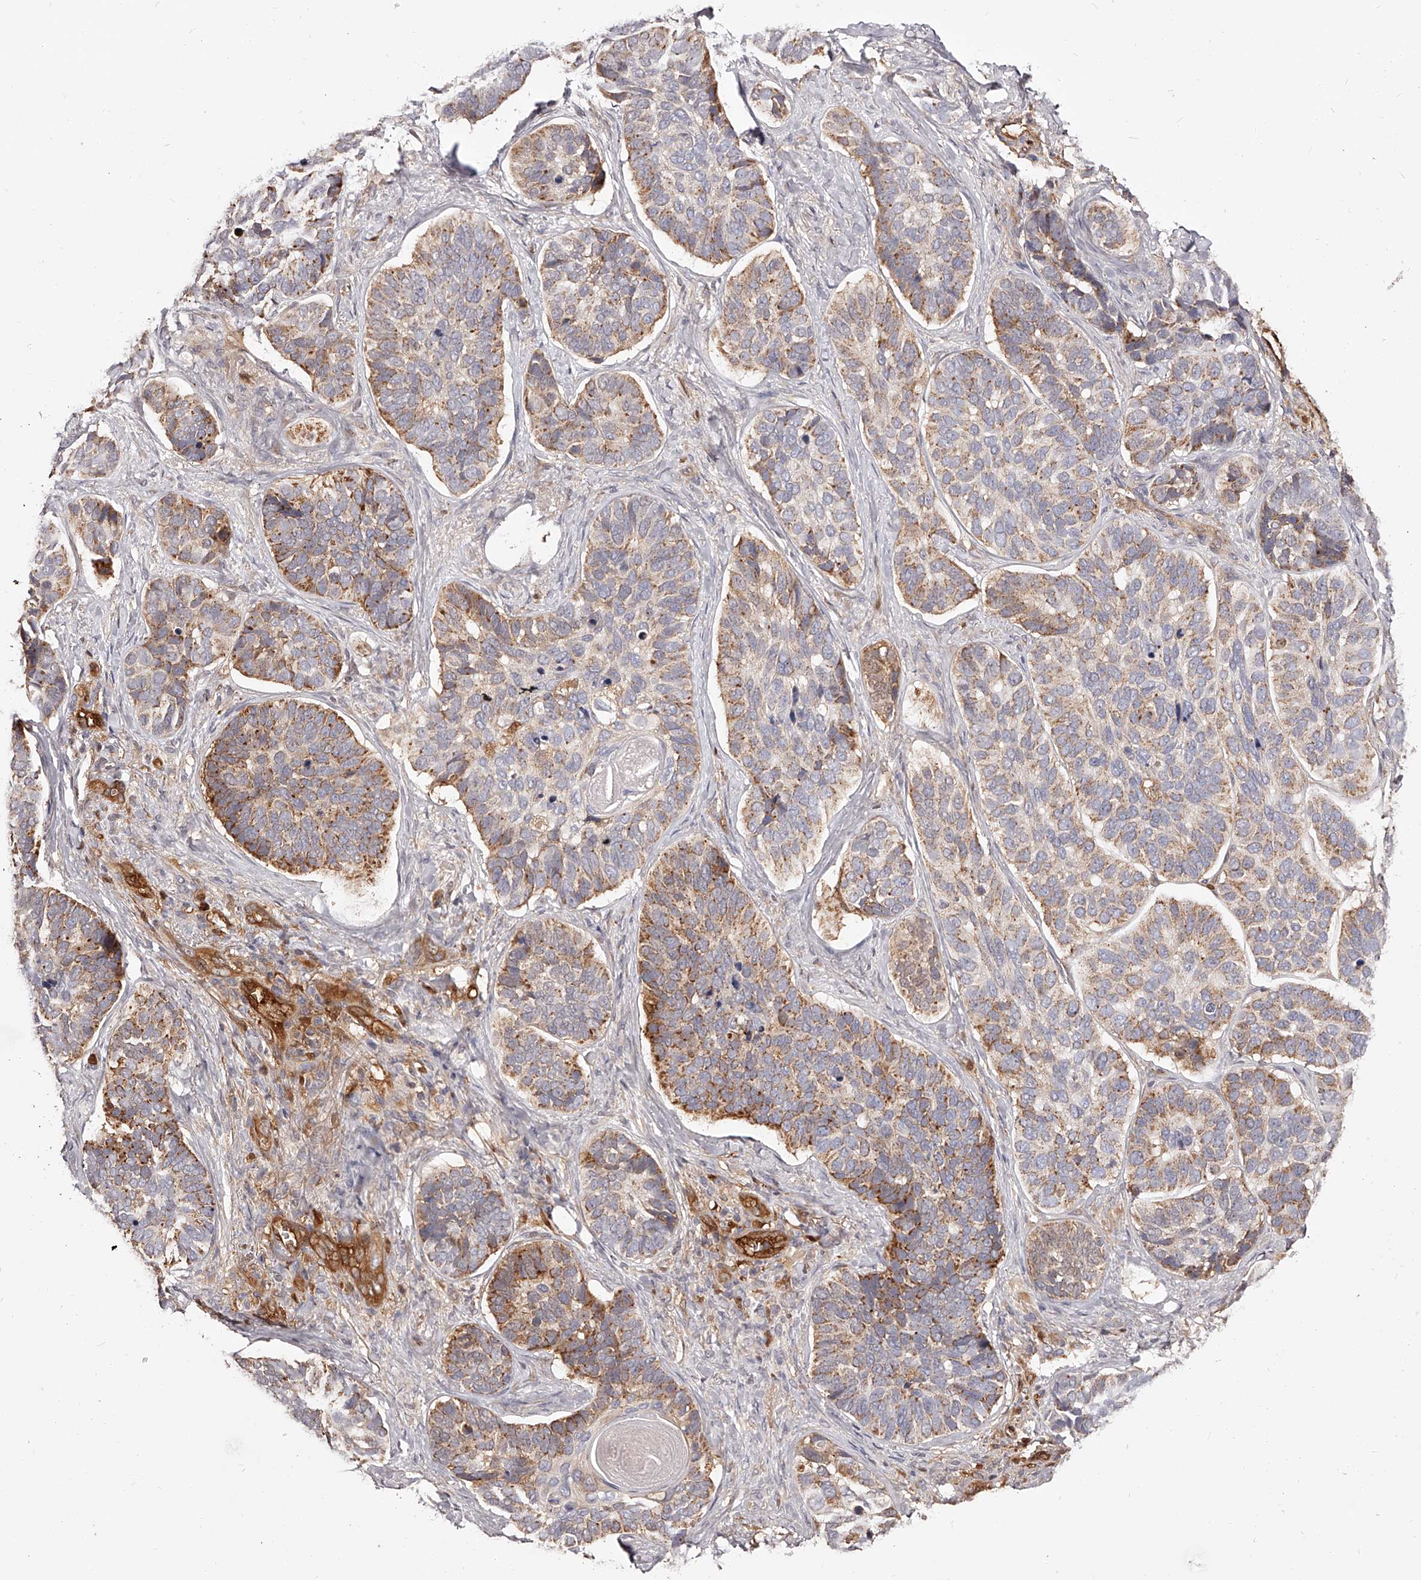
{"staining": {"intensity": "moderate", "quantity": ">75%", "location": "cytoplasmic/membranous"}, "tissue": "skin cancer", "cell_type": "Tumor cells", "image_type": "cancer", "snomed": [{"axis": "morphology", "description": "Basal cell carcinoma"}, {"axis": "topography", "description": "Skin"}], "caption": "This micrograph reveals skin cancer stained with immunohistochemistry (IHC) to label a protein in brown. The cytoplasmic/membranous of tumor cells show moderate positivity for the protein. Nuclei are counter-stained blue.", "gene": "LAP3", "patient": {"sex": "male", "age": 62}}